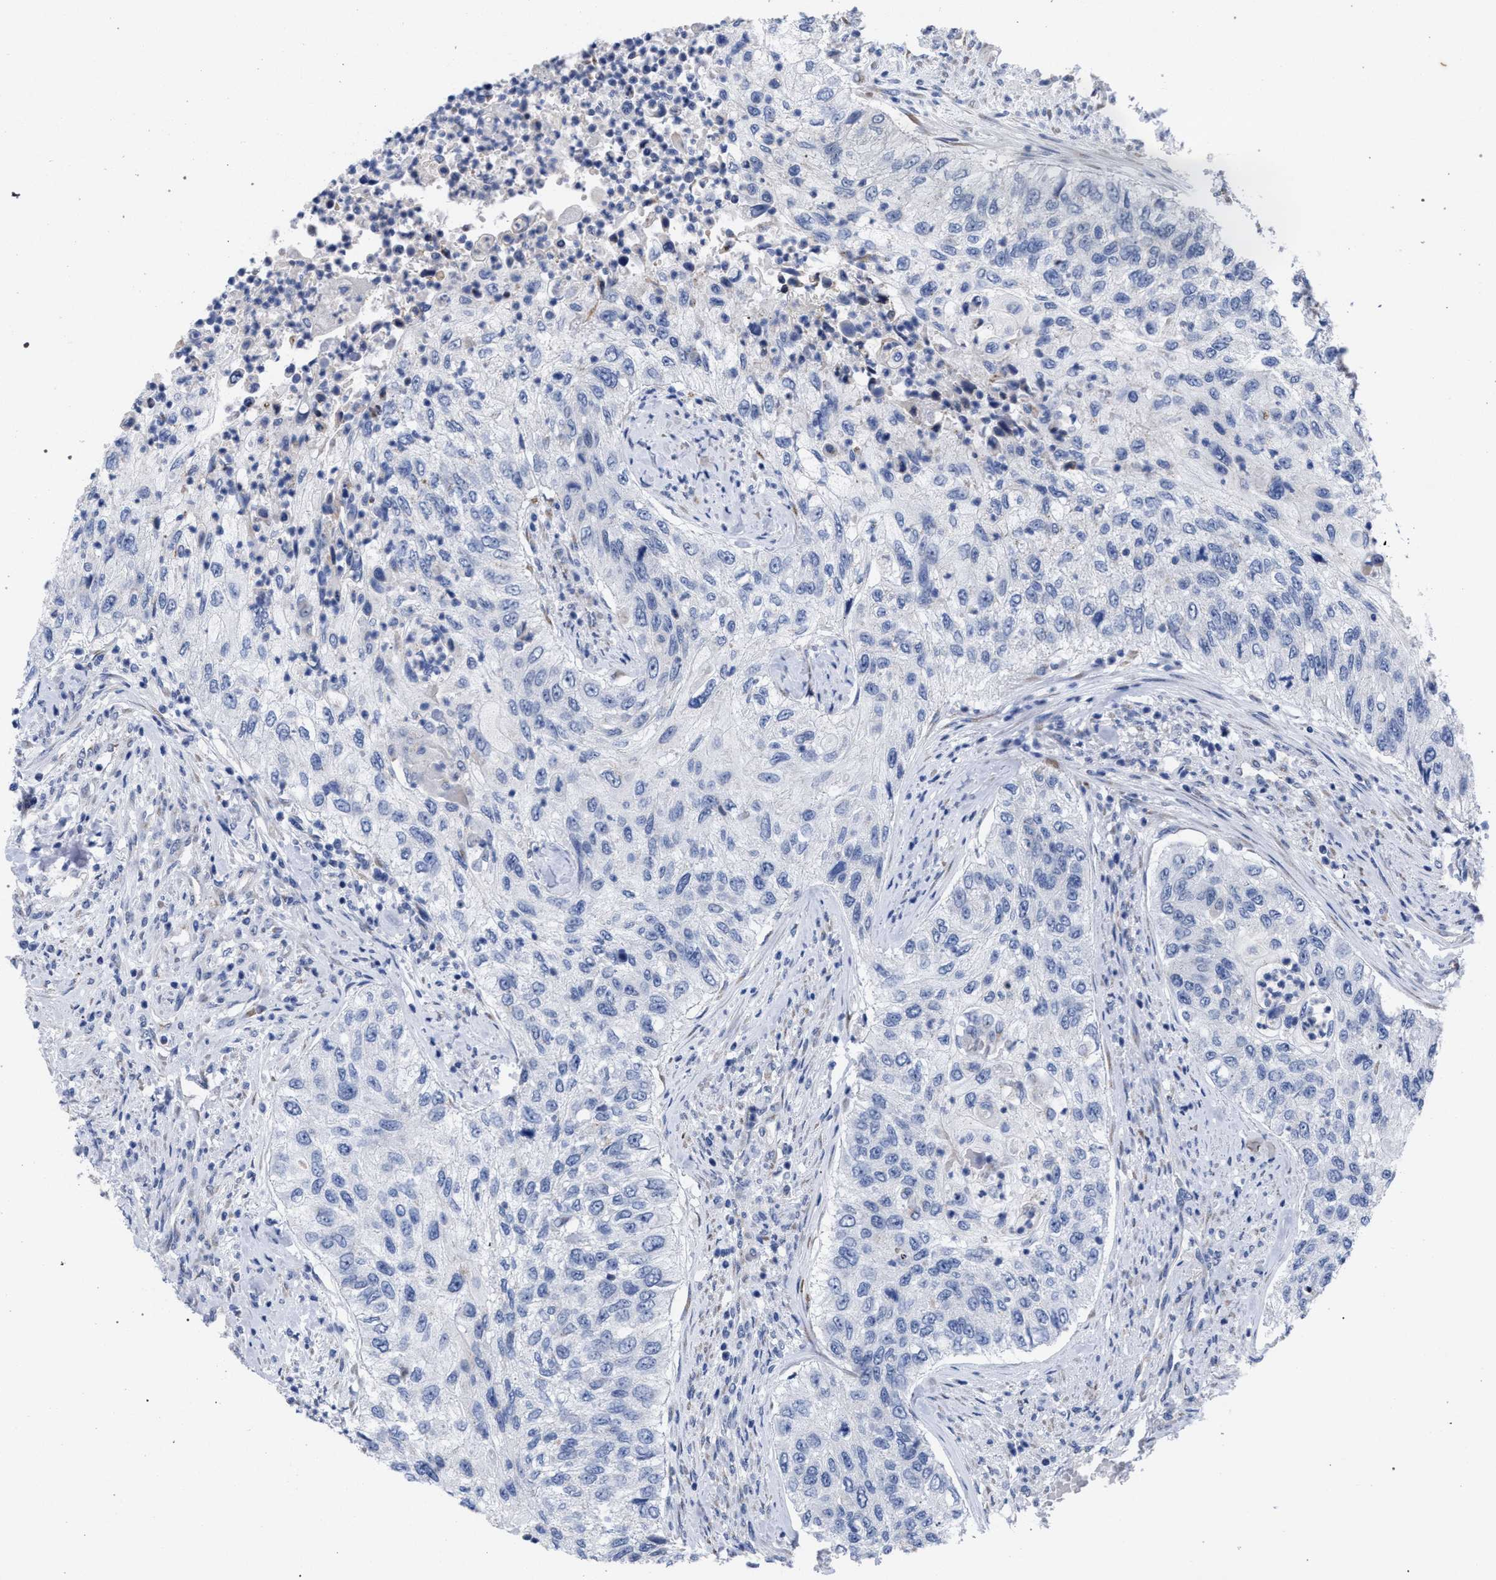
{"staining": {"intensity": "negative", "quantity": "none", "location": "none"}, "tissue": "urothelial cancer", "cell_type": "Tumor cells", "image_type": "cancer", "snomed": [{"axis": "morphology", "description": "Urothelial carcinoma, High grade"}, {"axis": "topography", "description": "Urinary bladder"}], "caption": "There is no significant expression in tumor cells of high-grade urothelial carcinoma. Nuclei are stained in blue.", "gene": "GOLGA2", "patient": {"sex": "female", "age": 60}}